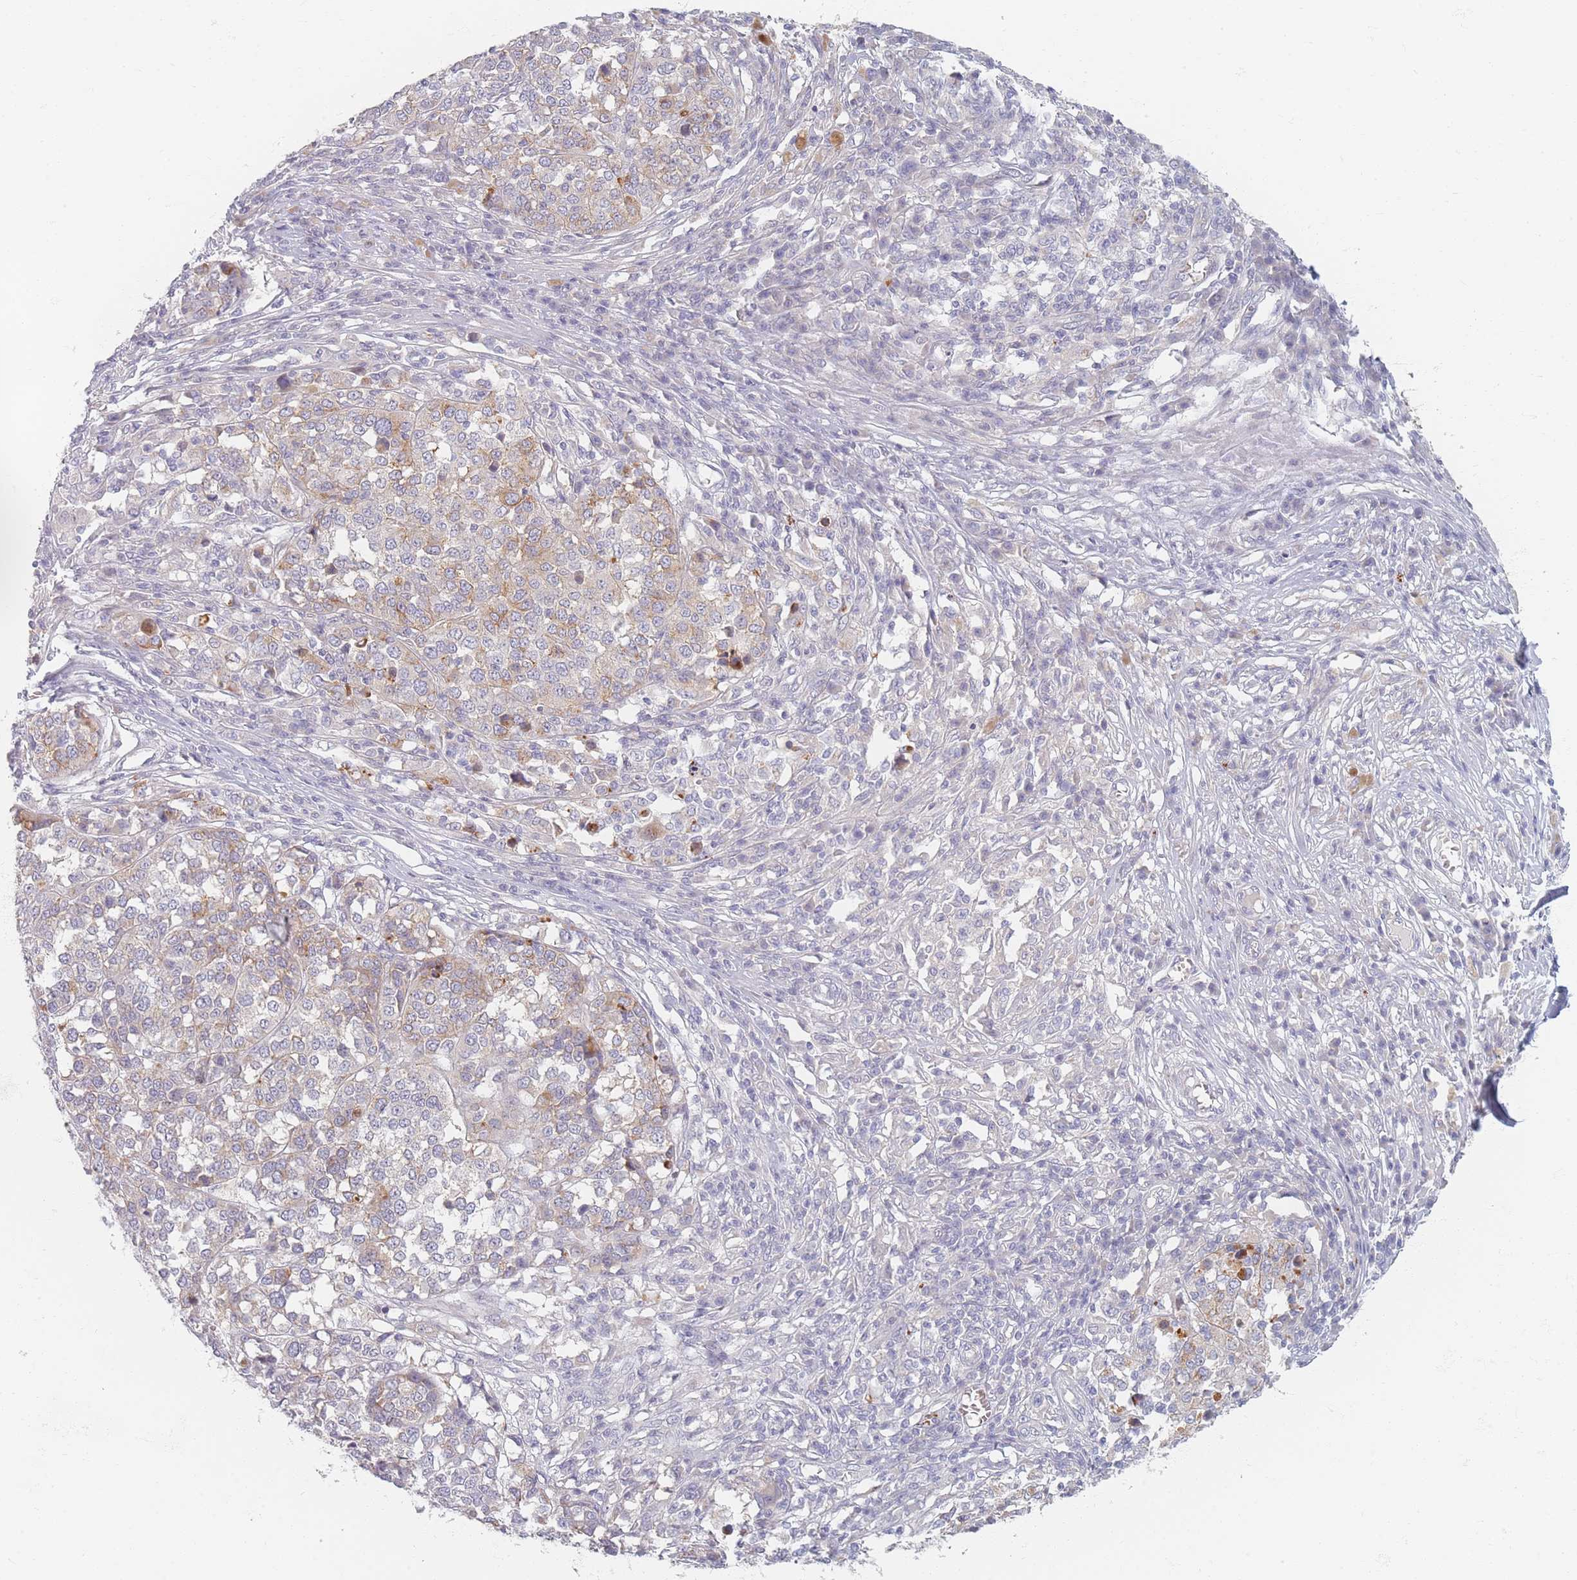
{"staining": {"intensity": "moderate", "quantity": "<25%", "location": "cytoplasmic/membranous"}, "tissue": "melanoma", "cell_type": "Tumor cells", "image_type": "cancer", "snomed": [{"axis": "morphology", "description": "Malignant melanoma, Metastatic site"}, {"axis": "topography", "description": "Lymph node"}], "caption": "Immunohistochemistry (IHC) of human malignant melanoma (metastatic site) exhibits low levels of moderate cytoplasmic/membranous expression in about <25% of tumor cells.", "gene": "TMOD1", "patient": {"sex": "male", "age": 44}}